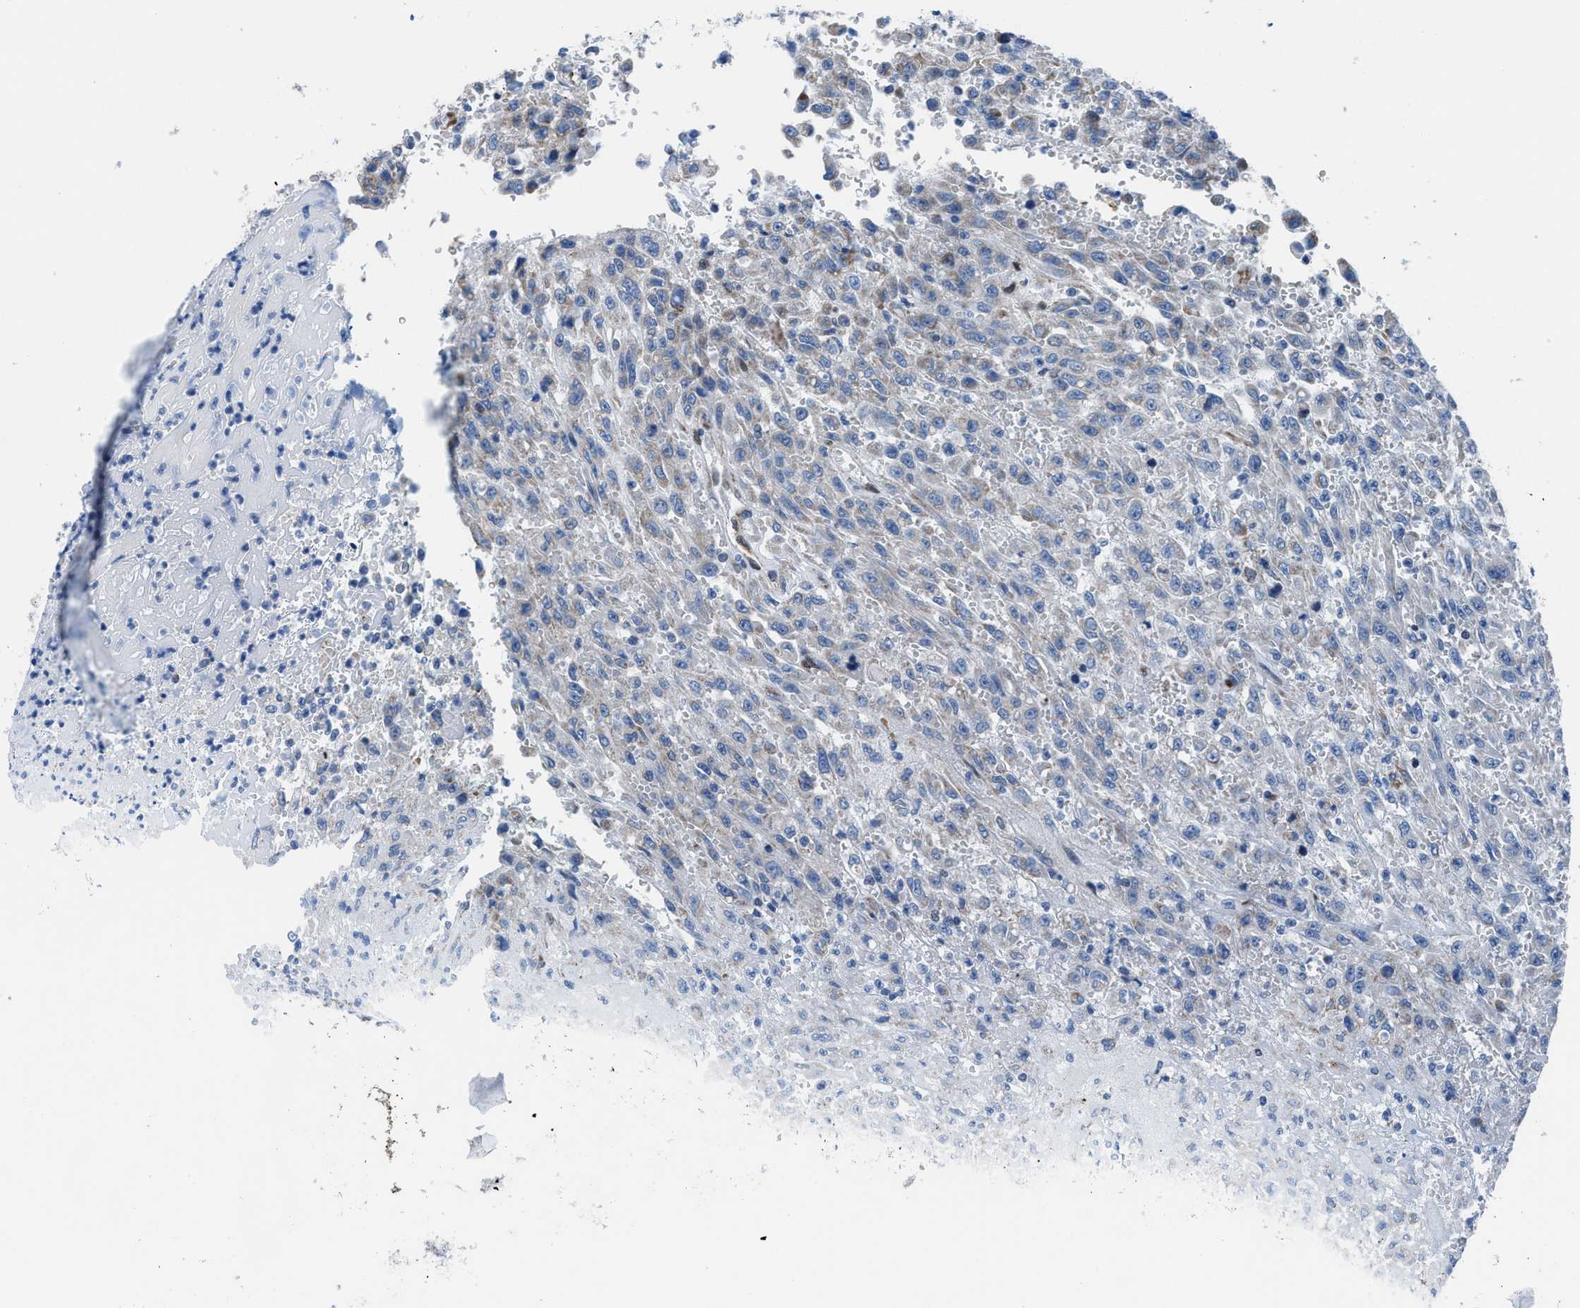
{"staining": {"intensity": "negative", "quantity": "none", "location": "none"}, "tissue": "urothelial cancer", "cell_type": "Tumor cells", "image_type": "cancer", "snomed": [{"axis": "morphology", "description": "Urothelial carcinoma, High grade"}, {"axis": "topography", "description": "Urinary bladder"}], "caption": "A high-resolution image shows IHC staining of urothelial cancer, which displays no significant positivity in tumor cells. Brightfield microscopy of IHC stained with DAB (brown) and hematoxylin (blue), captured at high magnification.", "gene": "LMO2", "patient": {"sex": "male", "age": 46}}